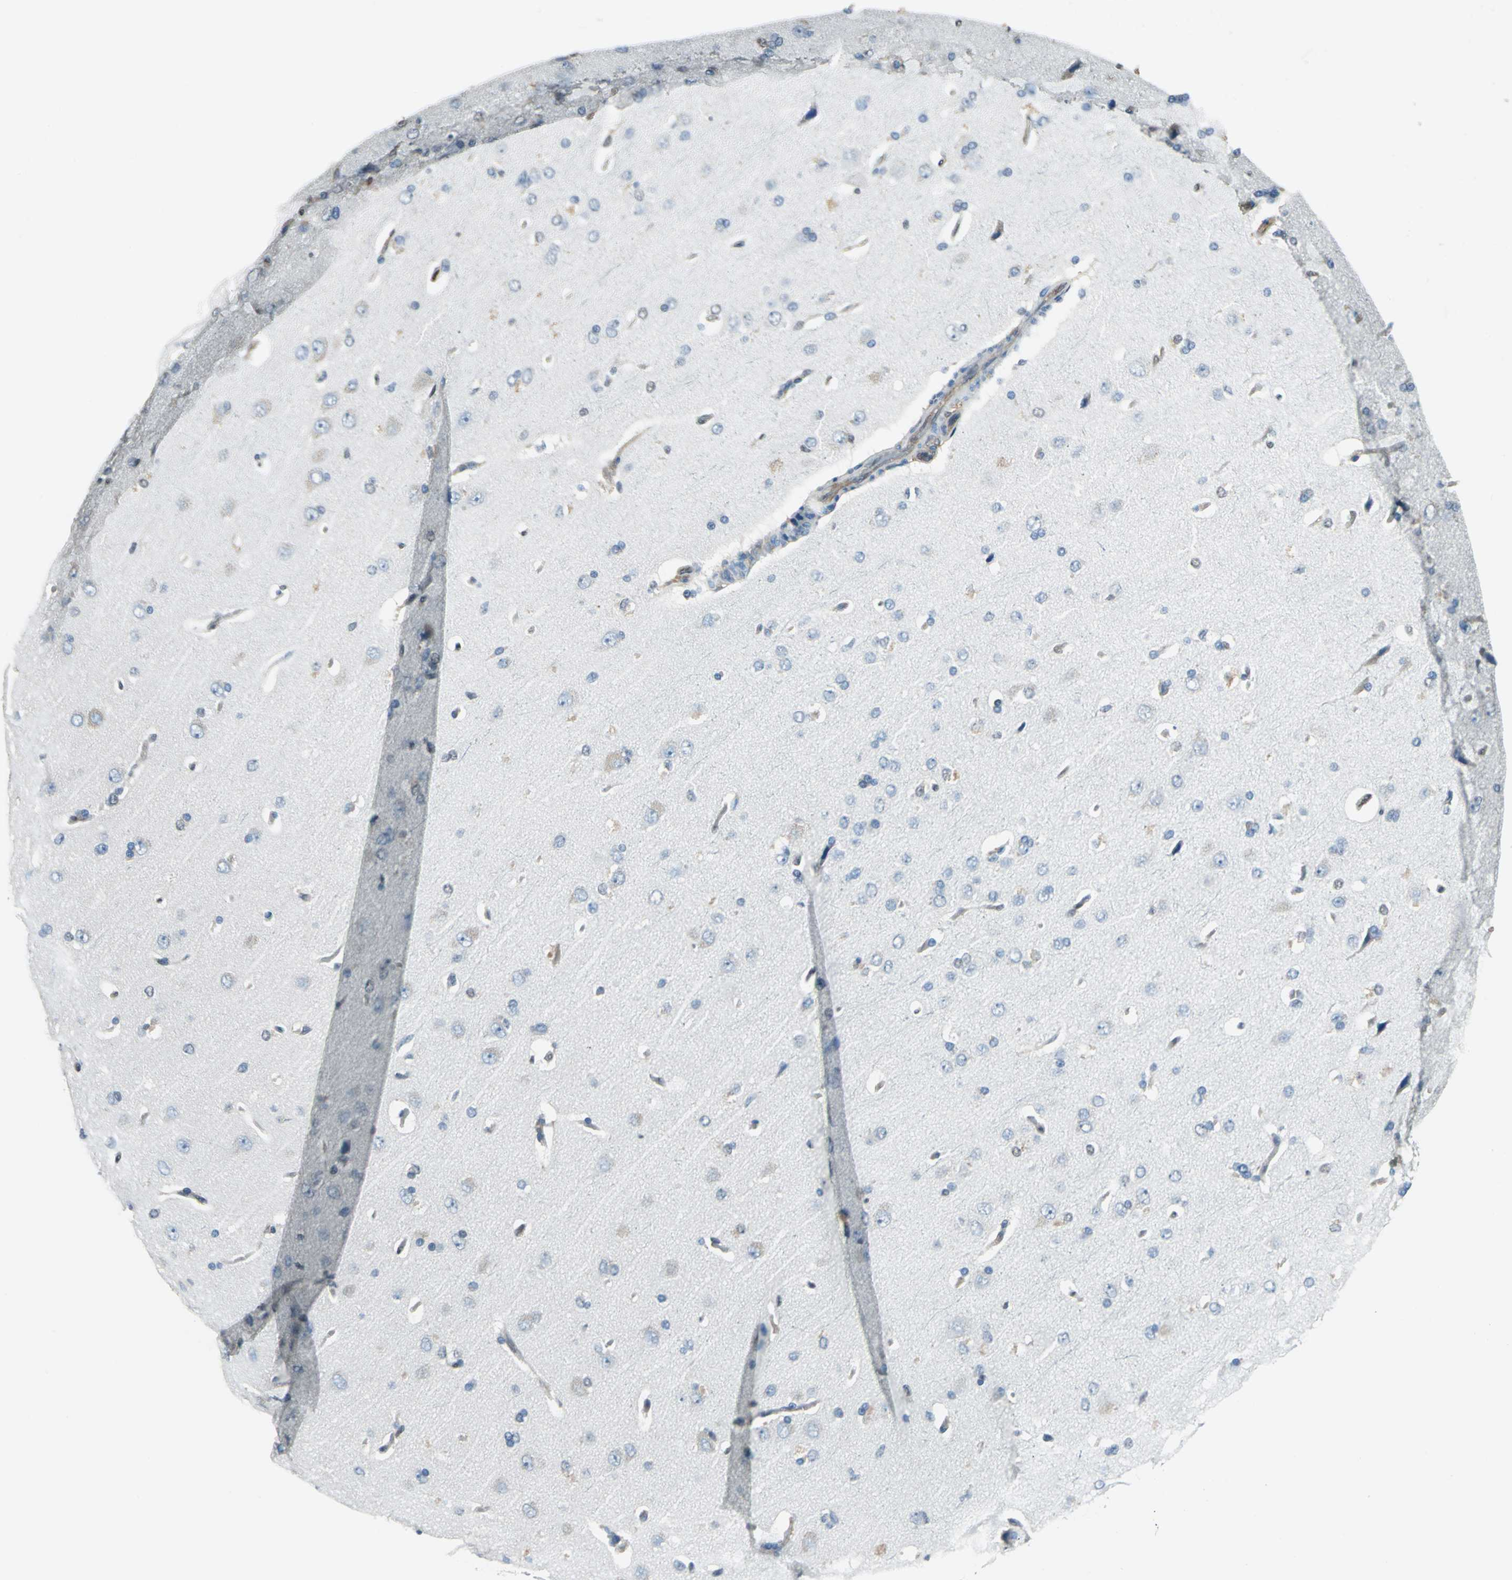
{"staining": {"intensity": "moderate", "quantity": "25%-75%", "location": "cytoplasmic/membranous"}, "tissue": "cerebral cortex", "cell_type": "Endothelial cells", "image_type": "normal", "snomed": [{"axis": "morphology", "description": "Normal tissue, NOS"}, {"axis": "topography", "description": "Cerebral cortex"}], "caption": "Endothelial cells show medium levels of moderate cytoplasmic/membranous expression in approximately 25%-75% of cells in normal human cerebral cortex.", "gene": "PSME1", "patient": {"sex": "male", "age": 62}}